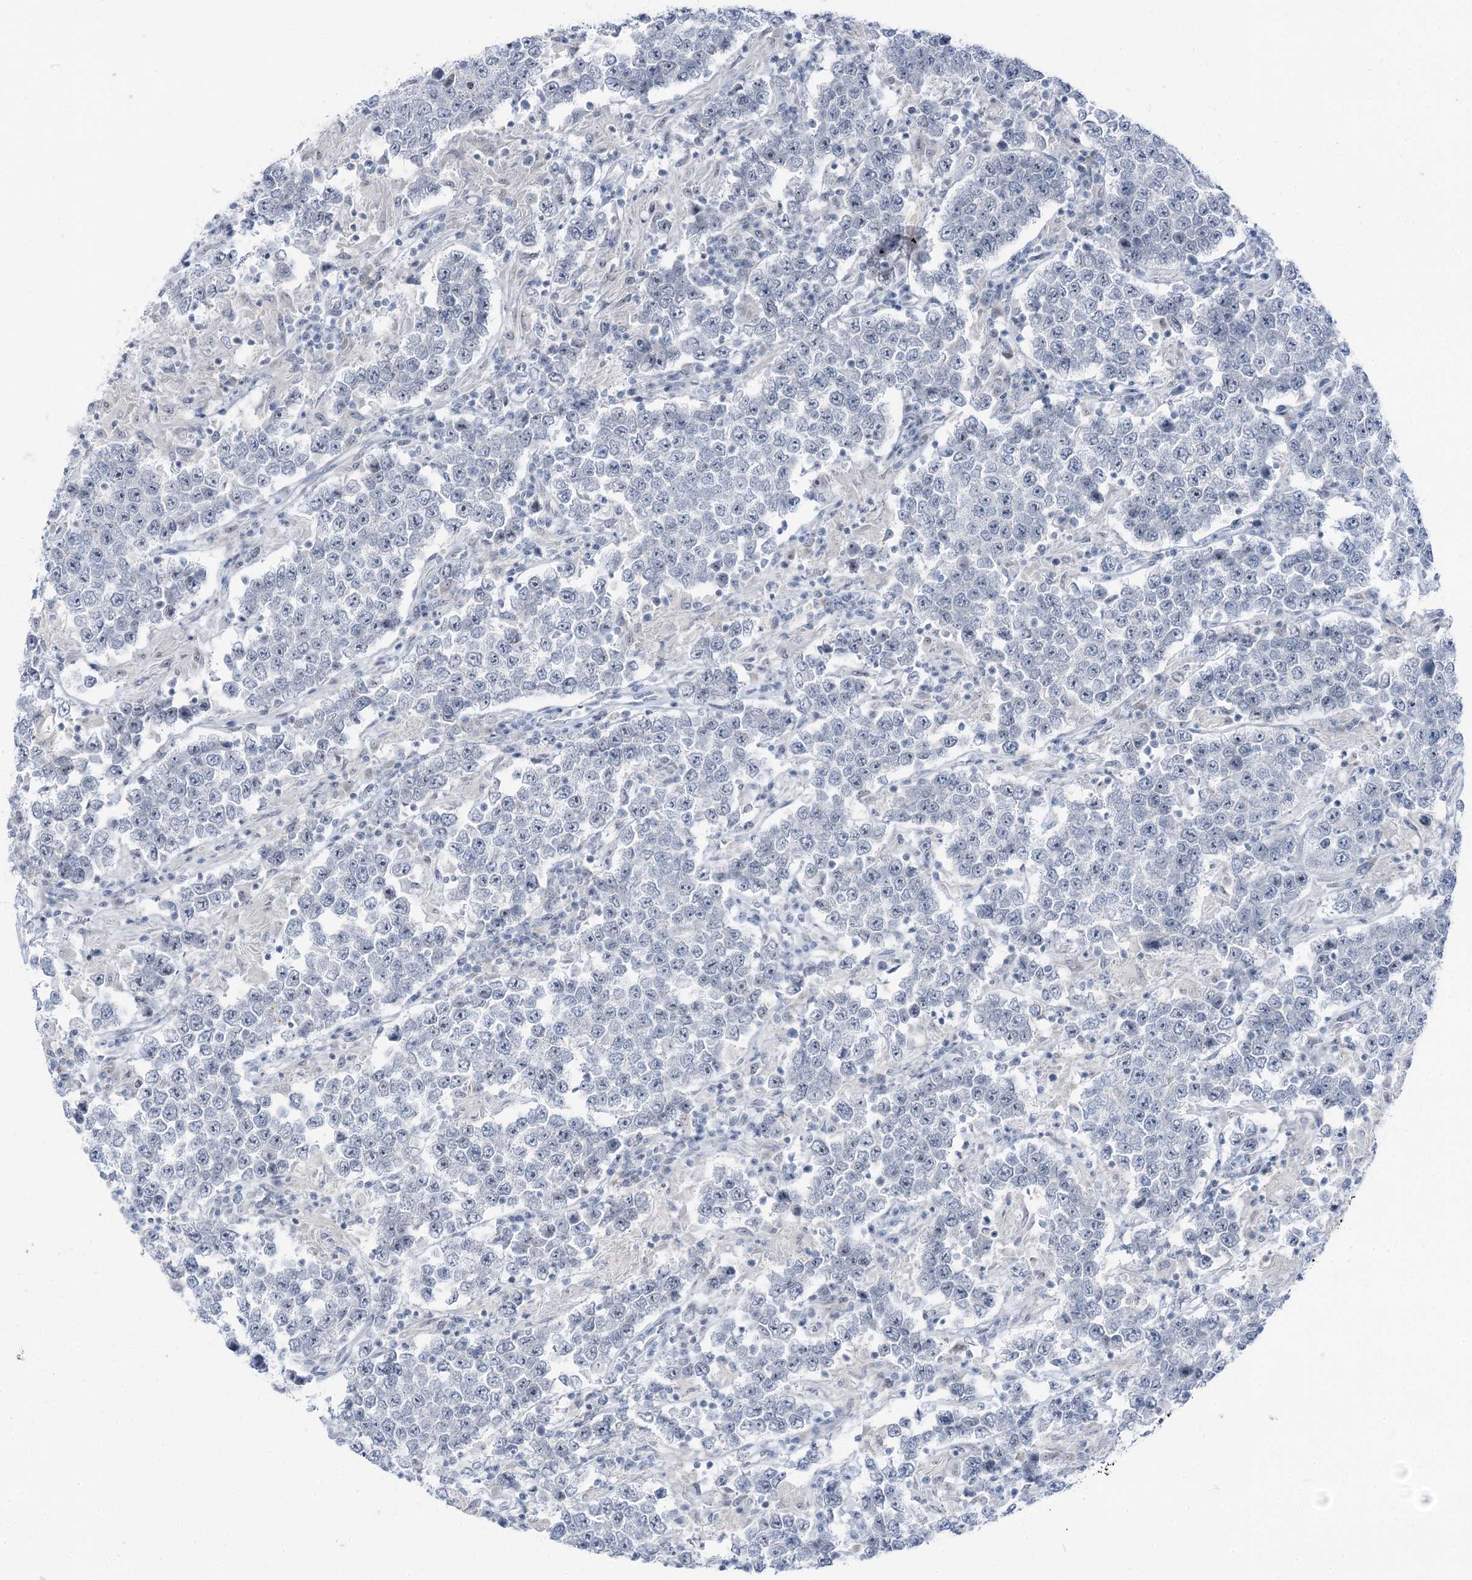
{"staining": {"intensity": "negative", "quantity": "none", "location": "none"}, "tissue": "testis cancer", "cell_type": "Tumor cells", "image_type": "cancer", "snomed": [{"axis": "morphology", "description": "Normal tissue, NOS"}, {"axis": "morphology", "description": "Urothelial carcinoma, High grade"}, {"axis": "morphology", "description": "Seminoma, NOS"}, {"axis": "morphology", "description": "Carcinoma, Embryonal, NOS"}, {"axis": "topography", "description": "Urinary bladder"}, {"axis": "topography", "description": "Testis"}], "caption": "There is no significant positivity in tumor cells of testis cancer. (DAB immunohistochemistry visualized using brightfield microscopy, high magnification).", "gene": "STEEP1", "patient": {"sex": "male", "age": 41}}